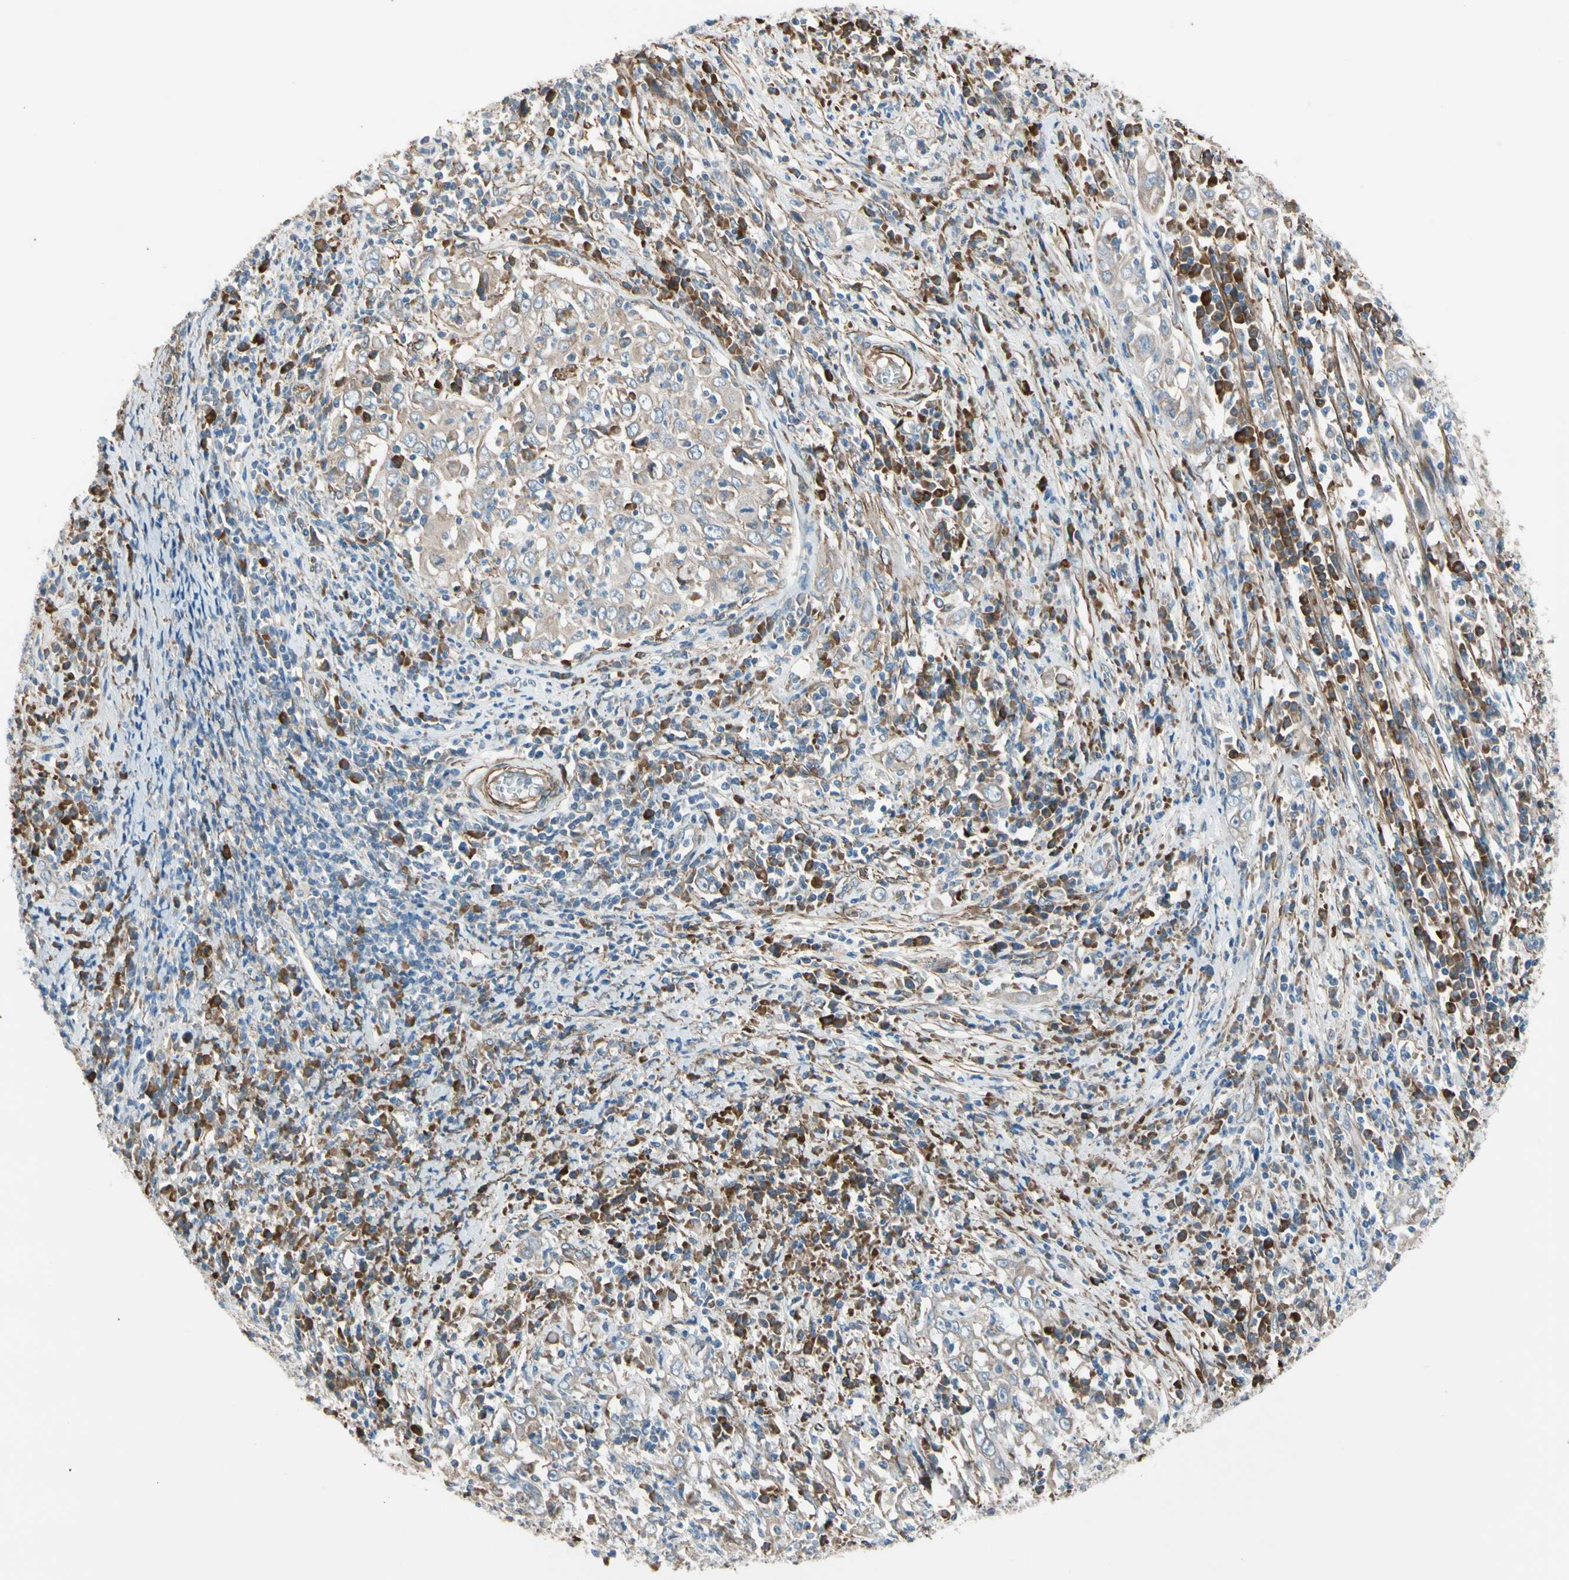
{"staining": {"intensity": "weak", "quantity": "25%-75%", "location": "cytoplasmic/membranous"}, "tissue": "cervical cancer", "cell_type": "Tumor cells", "image_type": "cancer", "snomed": [{"axis": "morphology", "description": "Squamous cell carcinoma, NOS"}, {"axis": "topography", "description": "Cervix"}], "caption": "Immunohistochemistry (IHC) staining of cervical cancer, which exhibits low levels of weak cytoplasmic/membranous staining in approximately 25%-75% of tumor cells indicating weak cytoplasmic/membranous protein expression. The staining was performed using DAB (3,3'-diaminobenzidine) (brown) for protein detection and nuclei were counterstained in hematoxylin (blue).", "gene": "LIMK2", "patient": {"sex": "female", "age": 46}}